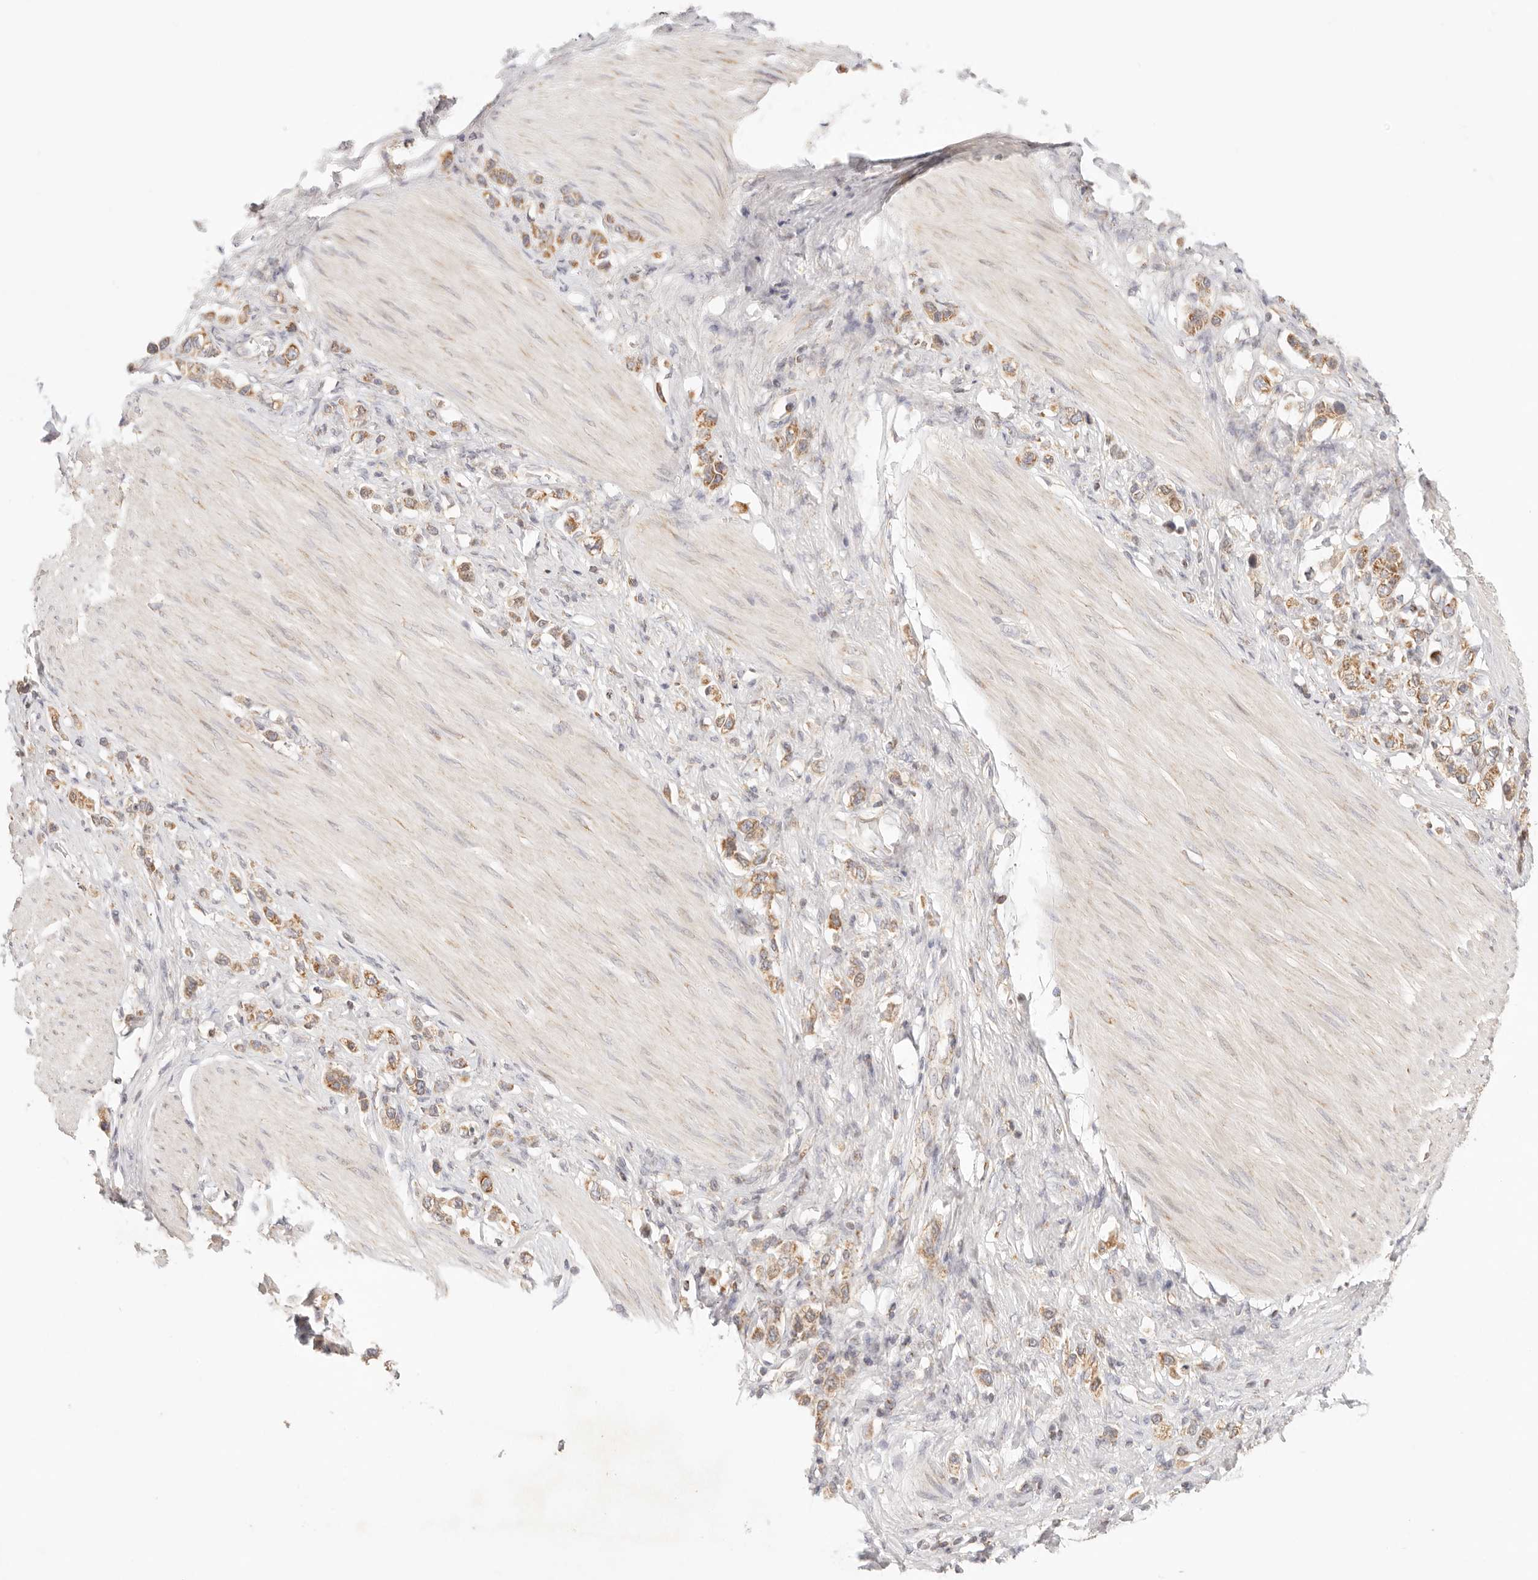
{"staining": {"intensity": "moderate", "quantity": ">75%", "location": "cytoplasmic/membranous"}, "tissue": "stomach cancer", "cell_type": "Tumor cells", "image_type": "cancer", "snomed": [{"axis": "morphology", "description": "Adenocarcinoma, NOS"}, {"axis": "topography", "description": "Stomach"}], "caption": "A brown stain labels moderate cytoplasmic/membranous staining of a protein in adenocarcinoma (stomach) tumor cells.", "gene": "COA6", "patient": {"sex": "female", "age": 65}}